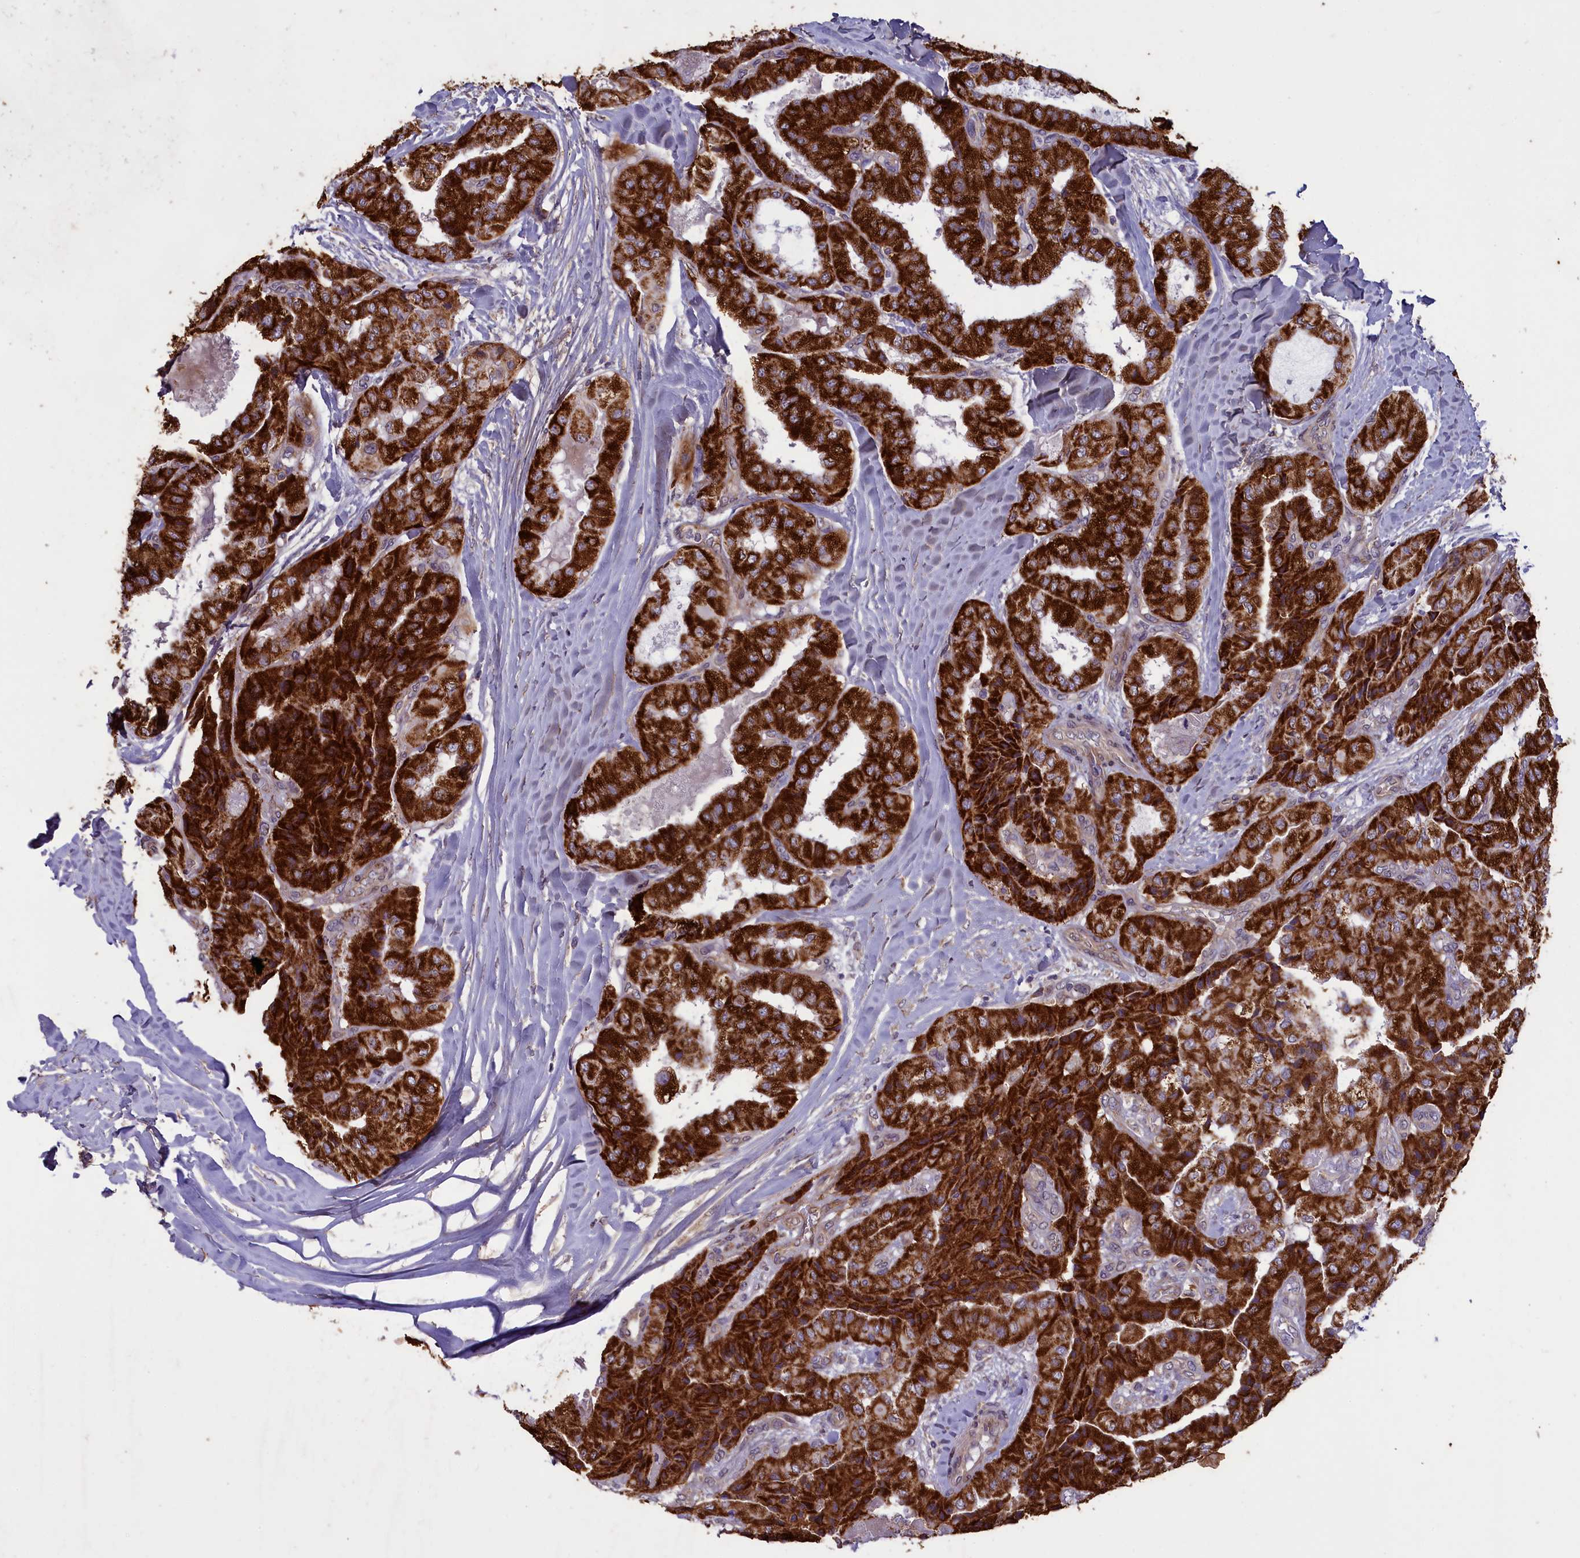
{"staining": {"intensity": "strong", "quantity": ">75%", "location": "cytoplasmic/membranous"}, "tissue": "thyroid cancer", "cell_type": "Tumor cells", "image_type": "cancer", "snomed": [{"axis": "morphology", "description": "Papillary adenocarcinoma, NOS"}, {"axis": "topography", "description": "Thyroid gland"}], "caption": "IHC micrograph of human thyroid papillary adenocarcinoma stained for a protein (brown), which reveals high levels of strong cytoplasmic/membranous expression in approximately >75% of tumor cells.", "gene": "ACAD8", "patient": {"sex": "female", "age": 59}}